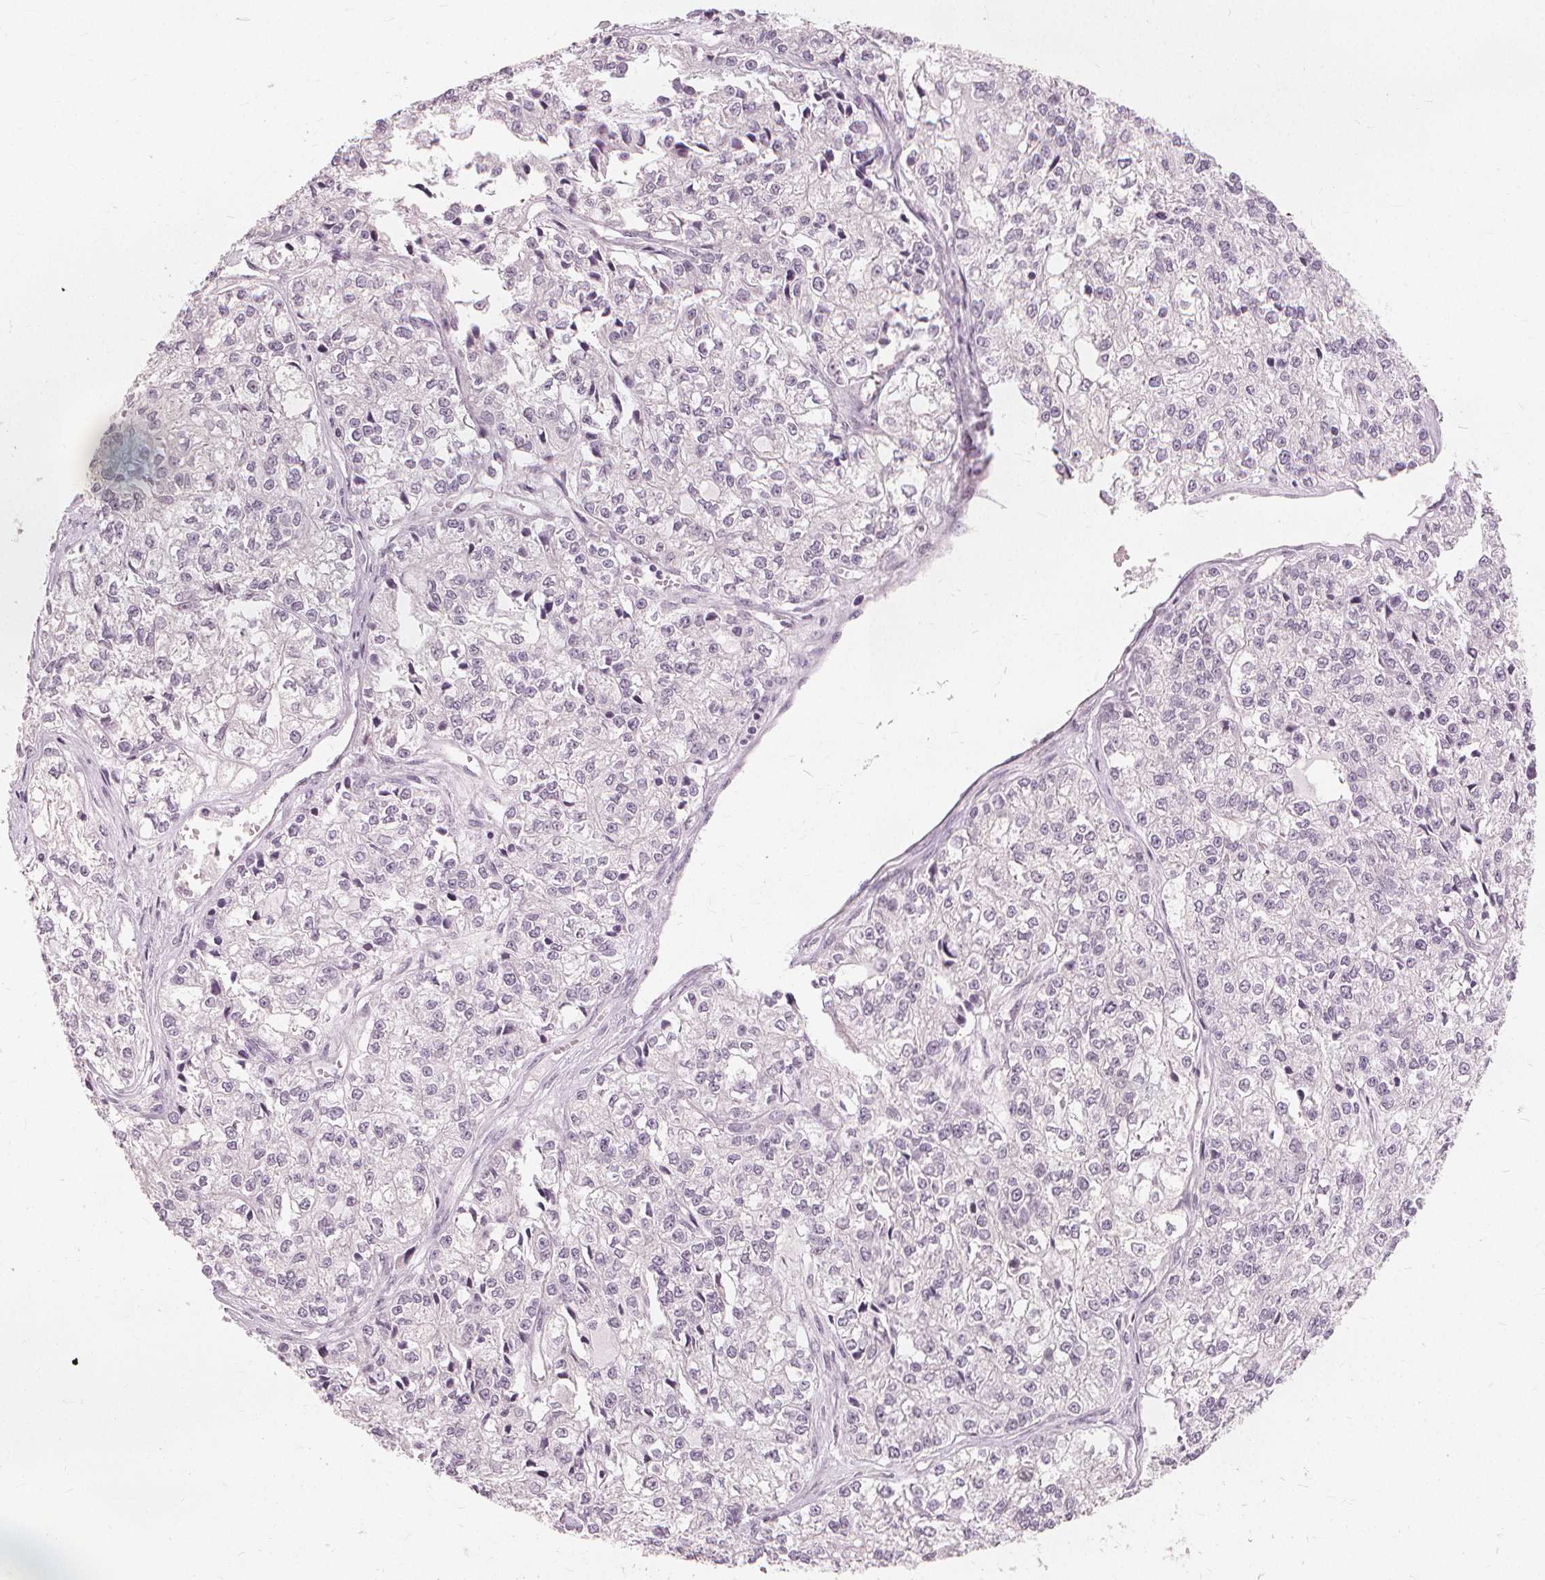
{"staining": {"intensity": "negative", "quantity": "none", "location": "none"}, "tissue": "ovarian cancer", "cell_type": "Tumor cells", "image_type": "cancer", "snomed": [{"axis": "morphology", "description": "Carcinoma, endometroid"}, {"axis": "topography", "description": "Ovary"}], "caption": "Immunohistochemistry micrograph of ovarian cancer stained for a protein (brown), which displays no staining in tumor cells. (Stains: DAB (3,3'-diaminobenzidine) IHC with hematoxylin counter stain, Microscopy: brightfield microscopy at high magnification).", "gene": "SFTPD", "patient": {"sex": "female", "age": 64}}